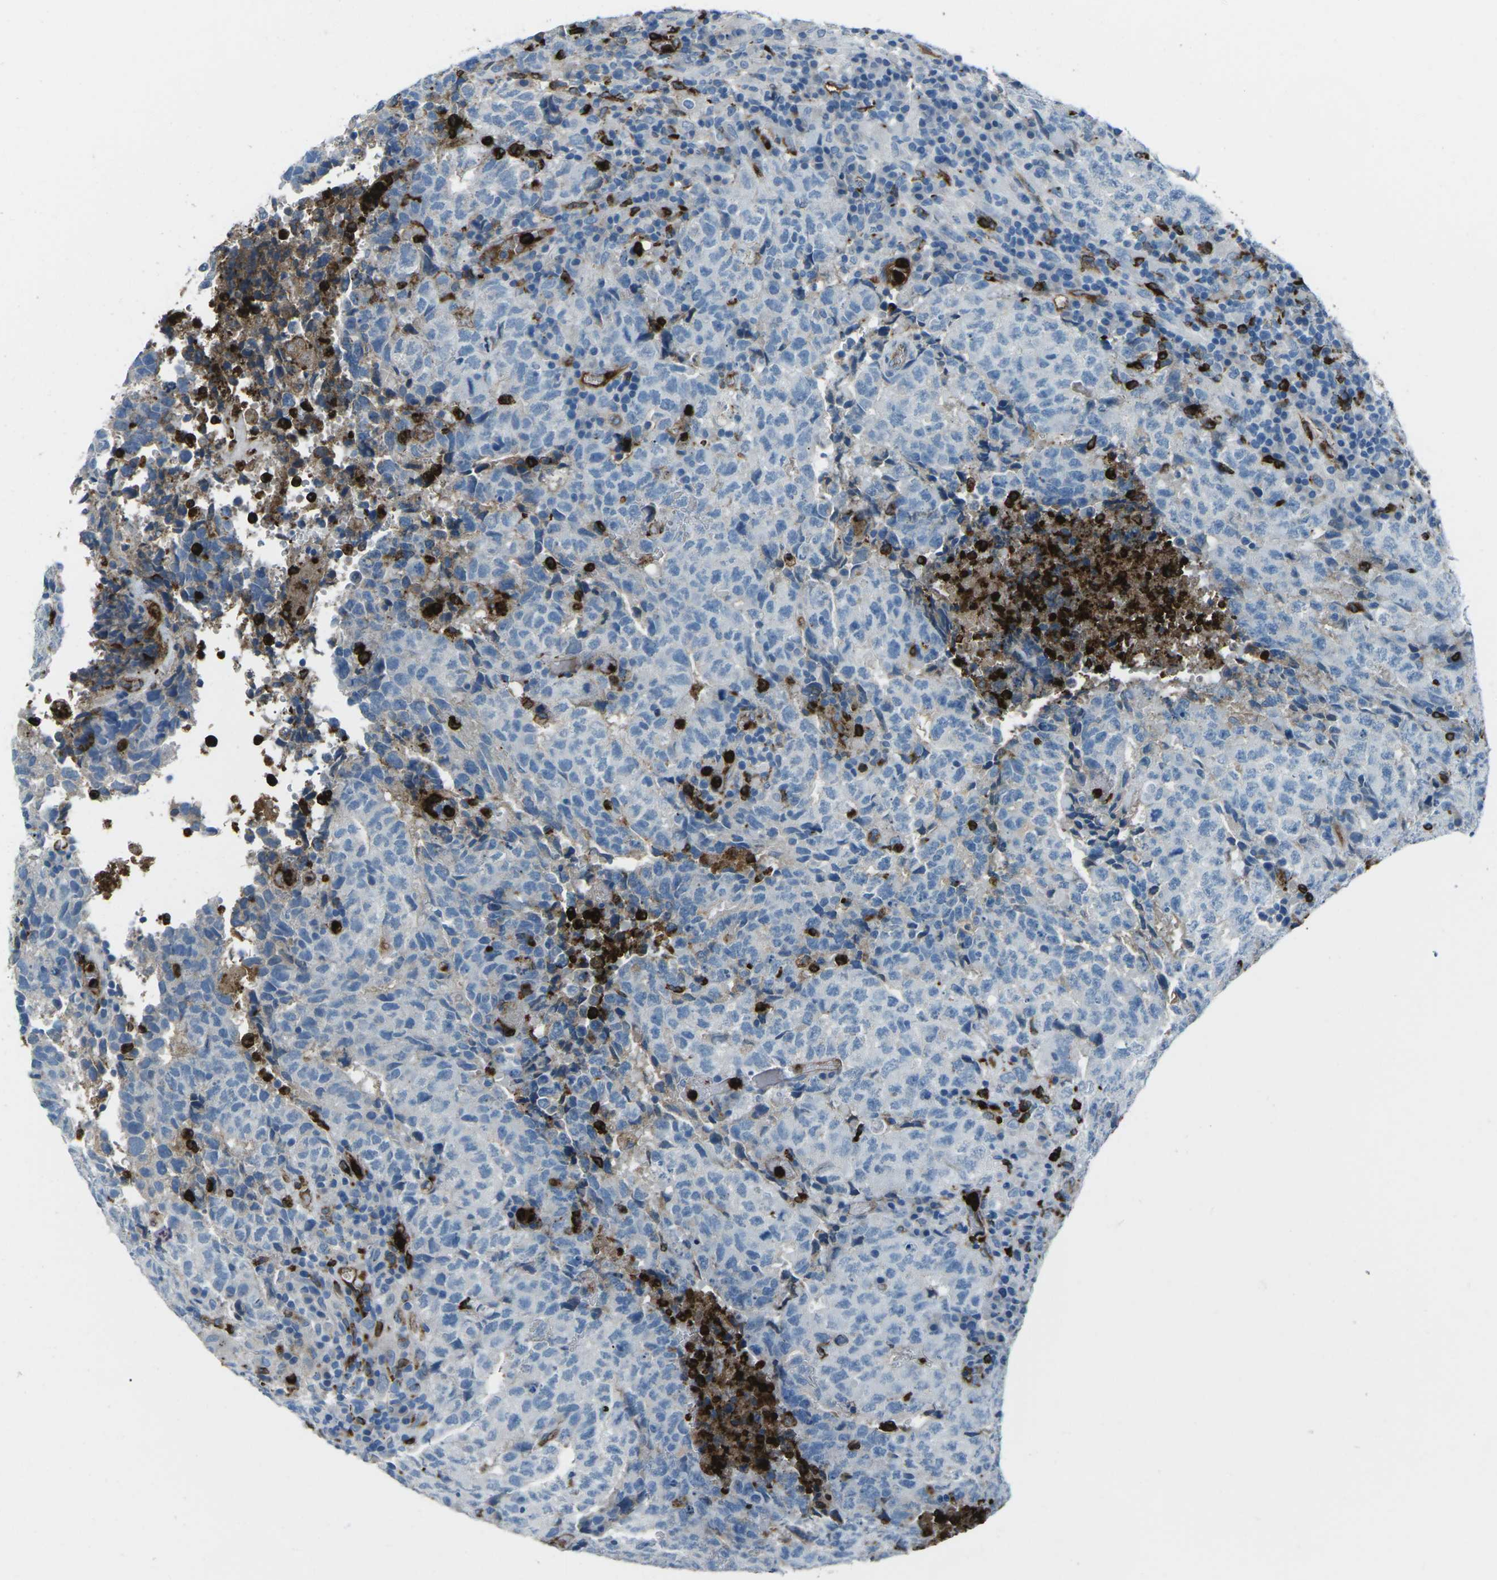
{"staining": {"intensity": "negative", "quantity": "none", "location": "none"}, "tissue": "testis cancer", "cell_type": "Tumor cells", "image_type": "cancer", "snomed": [{"axis": "morphology", "description": "Necrosis, NOS"}, {"axis": "morphology", "description": "Carcinoma, Embryonal, NOS"}, {"axis": "topography", "description": "Testis"}], "caption": "Immunohistochemical staining of testis cancer (embryonal carcinoma) demonstrates no significant expression in tumor cells.", "gene": "FCN1", "patient": {"sex": "male", "age": 19}}